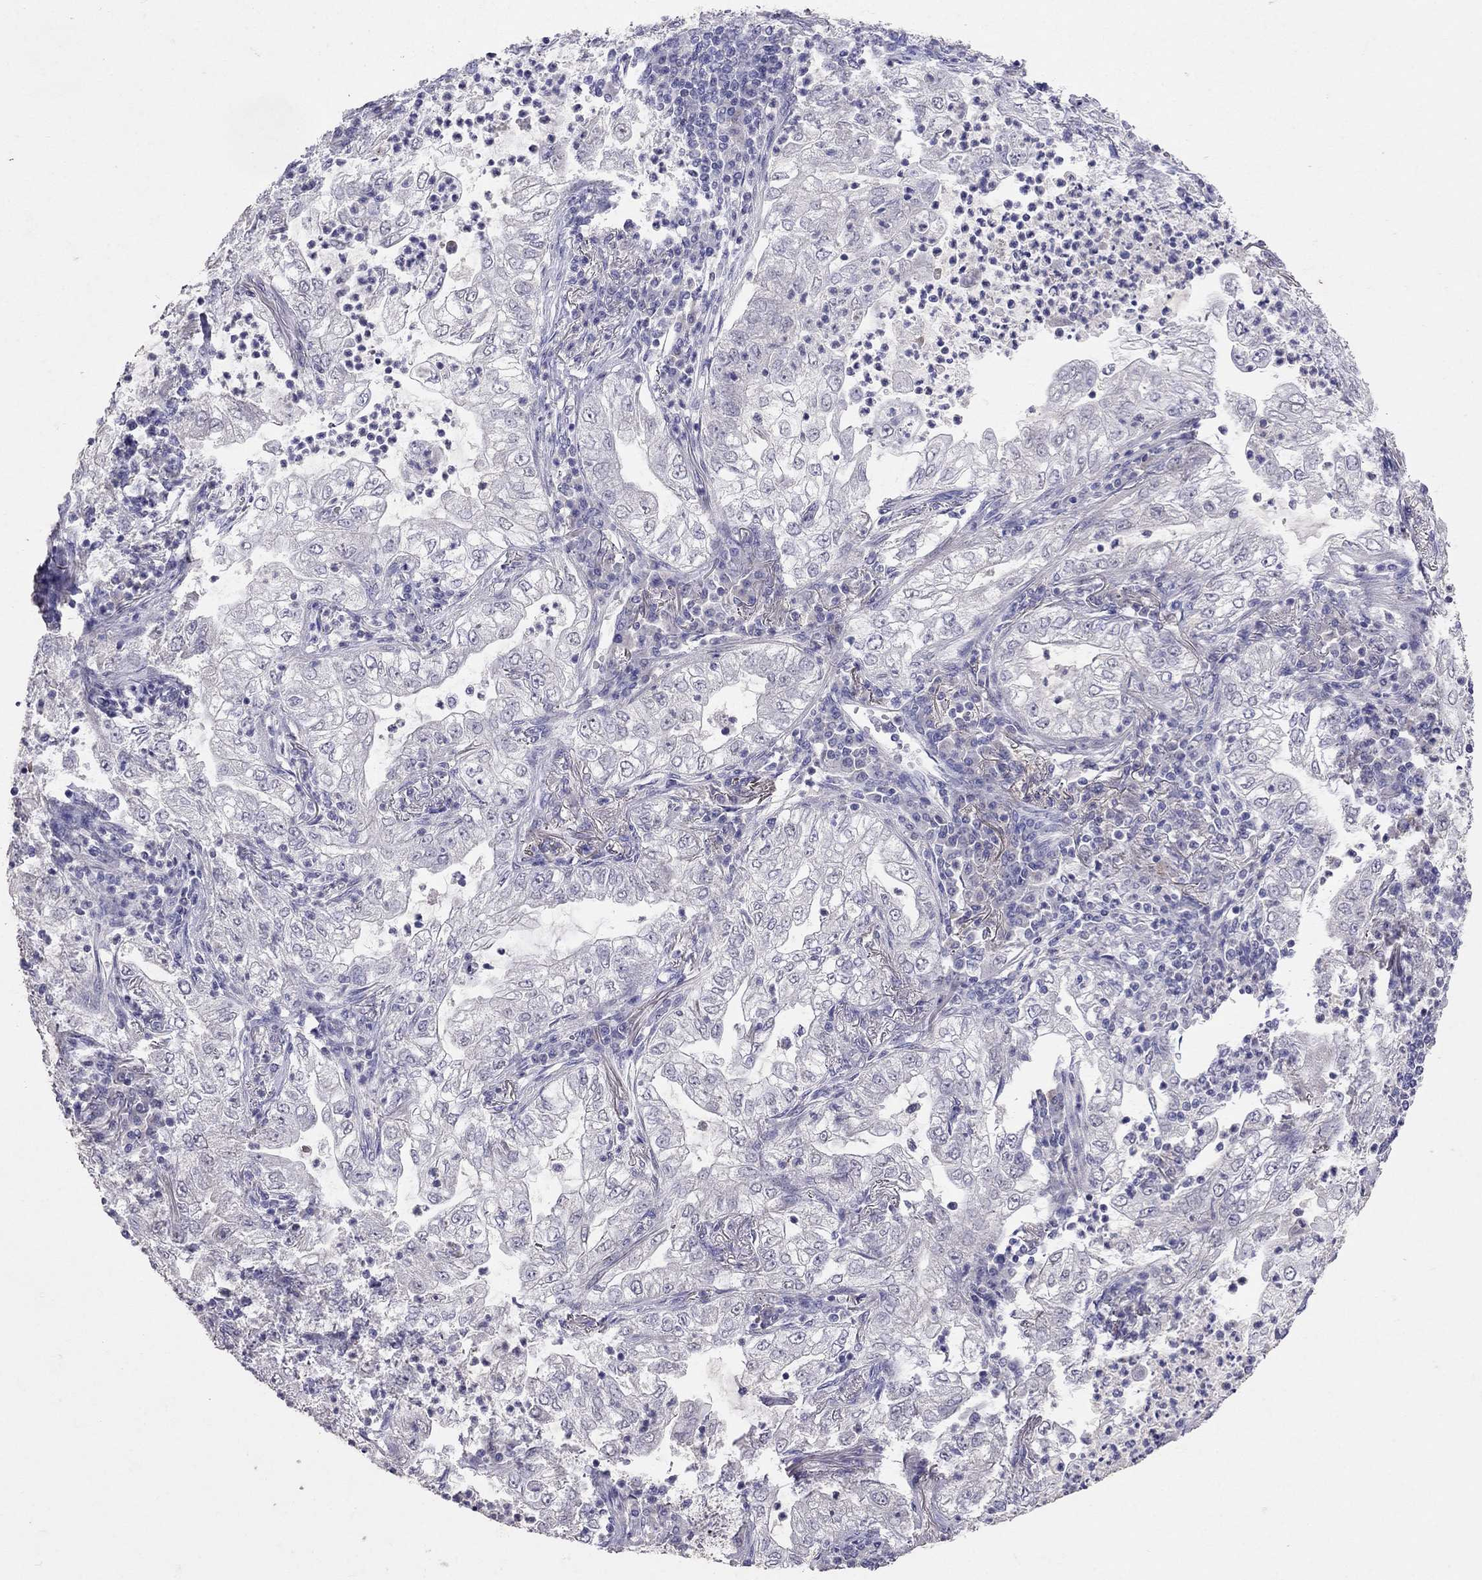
{"staining": {"intensity": "negative", "quantity": "none", "location": "none"}, "tissue": "lung cancer", "cell_type": "Tumor cells", "image_type": "cancer", "snomed": [{"axis": "morphology", "description": "Adenocarcinoma, NOS"}, {"axis": "topography", "description": "Lung"}], "caption": "IHC of human lung cancer (adenocarcinoma) demonstrates no expression in tumor cells.", "gene": "FST", "patient": {"sex": "female", "age": 73}}